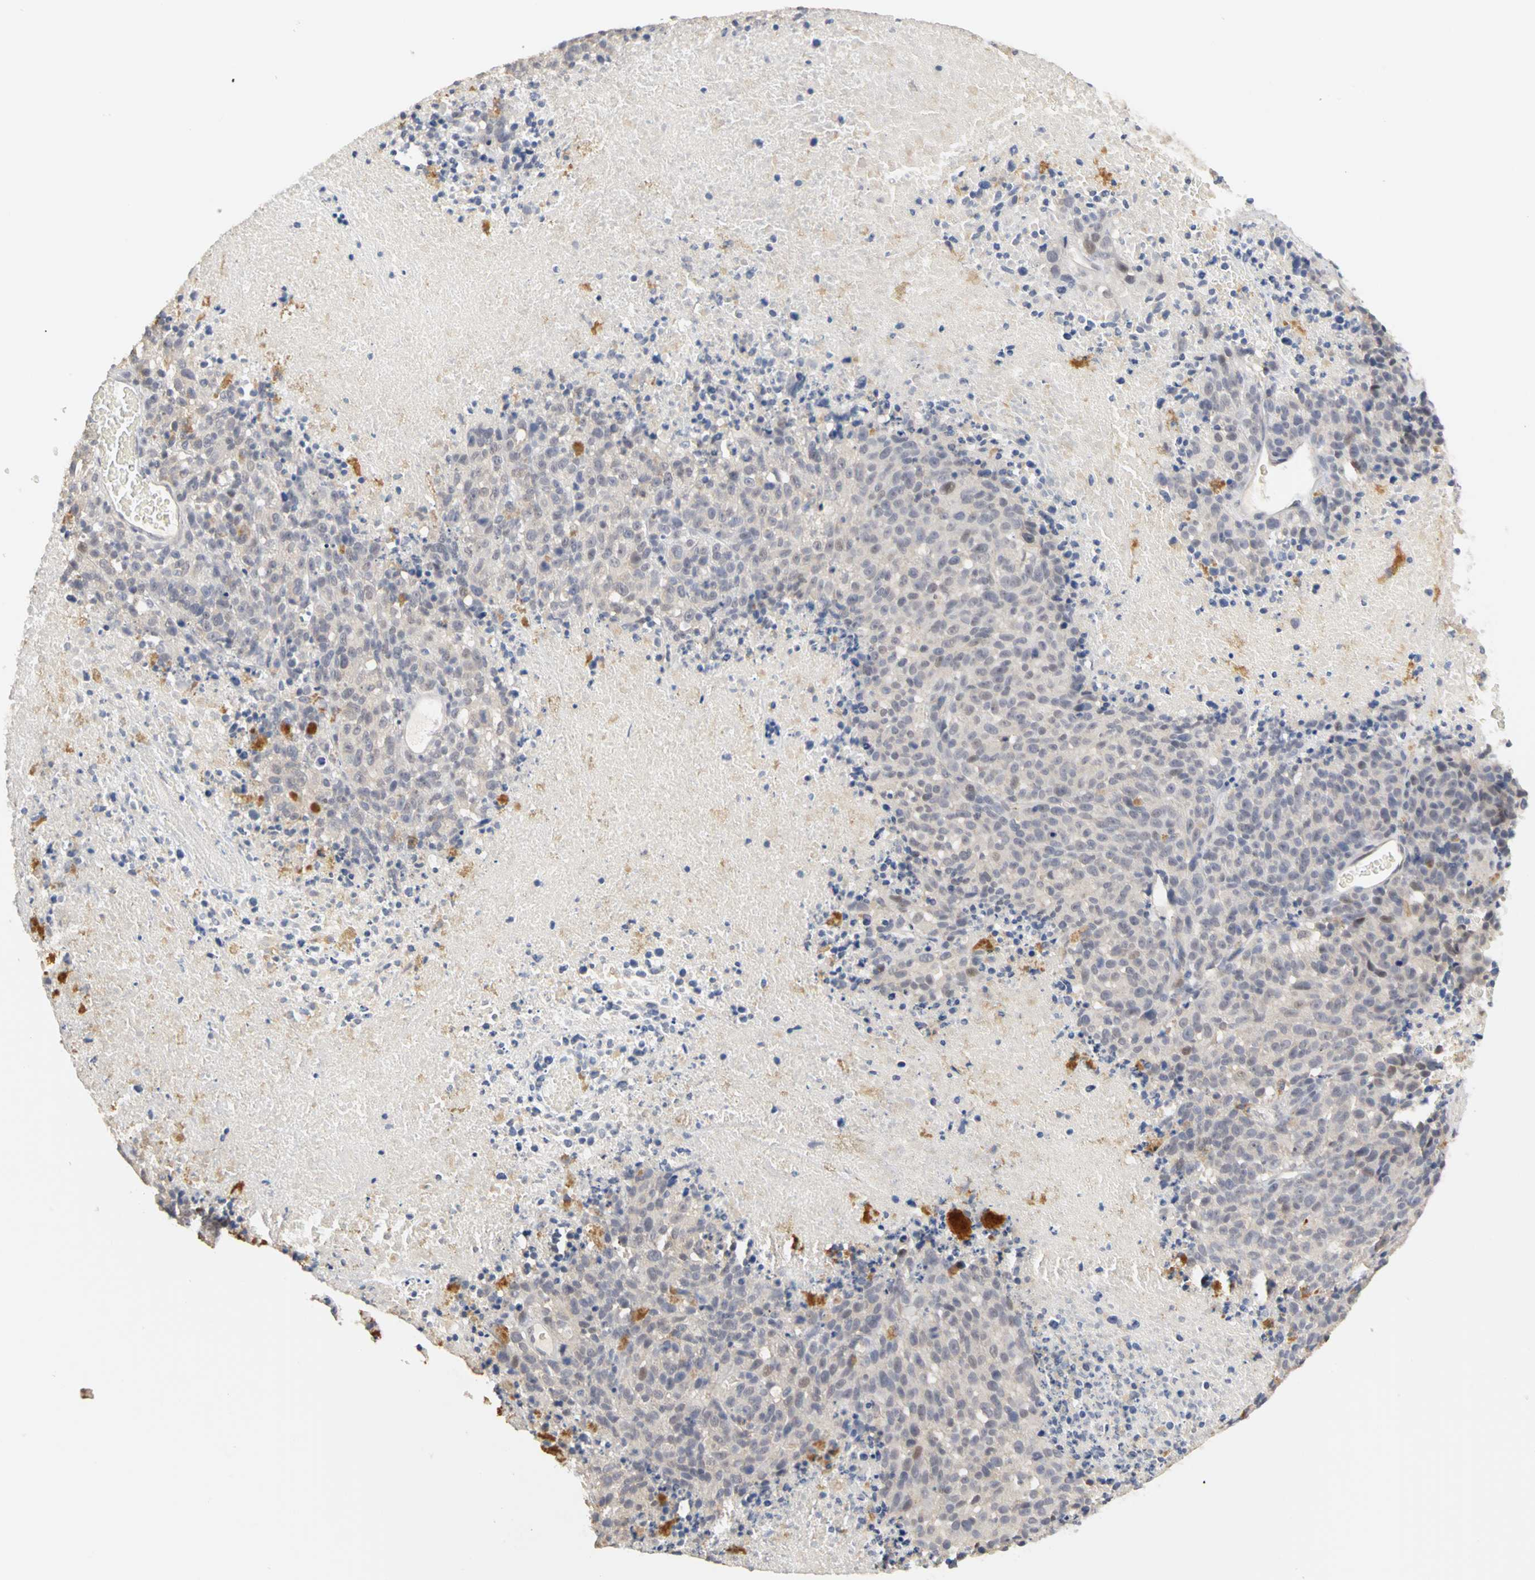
{"staining": {"intensity": "negative", "quantity": "none", "location": "none"}, "tissue": "melanoma", "cell_type": "Tumor cells", "image_type": "cancer", "snomed": [{"axis": "morphology", "description": "Malignant melanoma, Metastatic site"}, {"axis": "topography", "description": "Cerebral cortex"}], "caption": "This is a micrograph of immunohistochemistry staining of melanoma, which shows no positivity in tumor cells.", "gene": "PGR", "patient": {"sex": "female", "age": 52}}